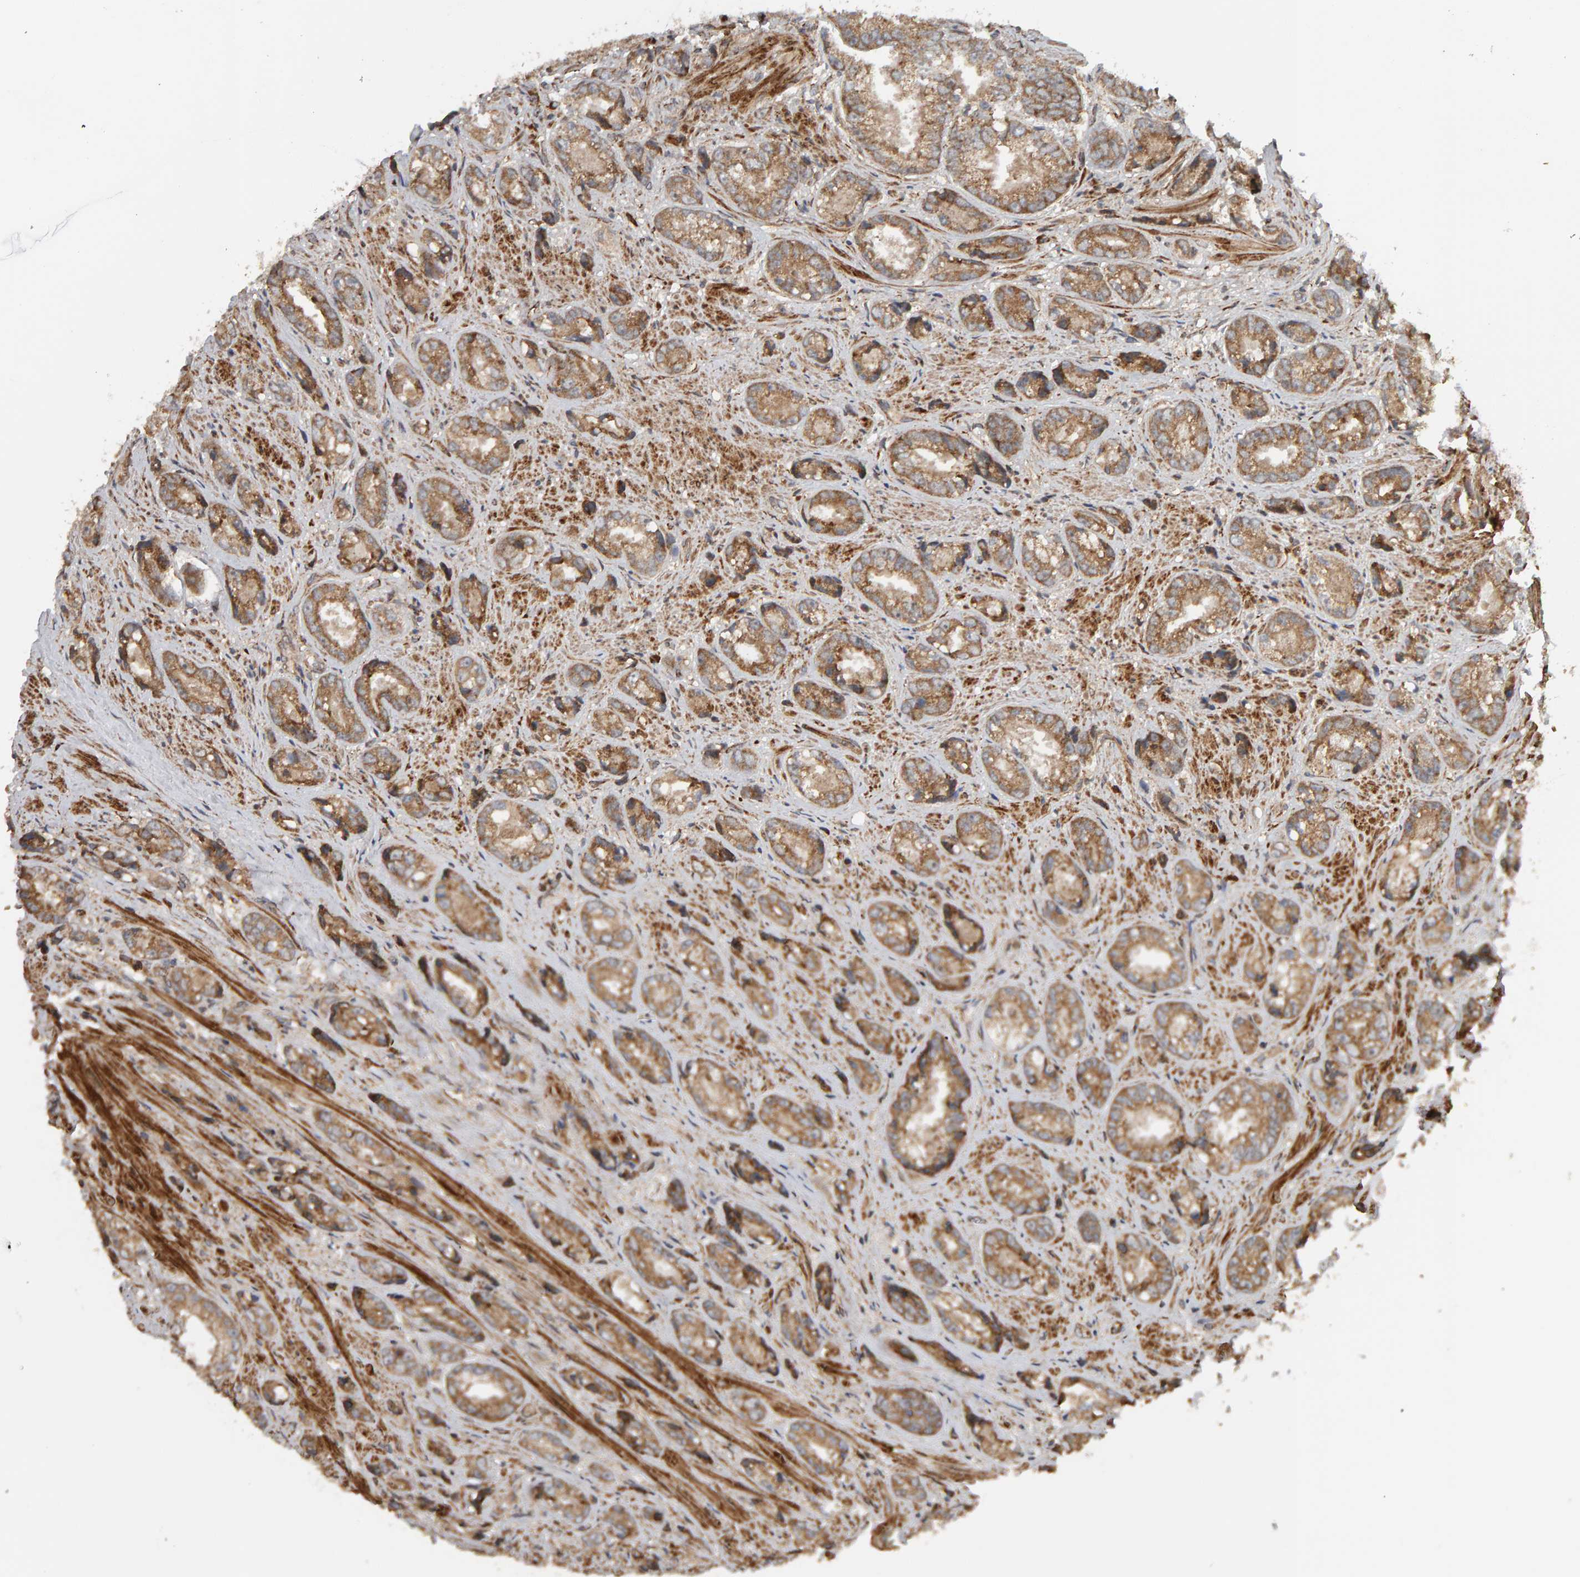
{"staining": {"intensity": "moderate", "quantity": ">75%", "location": "cytoplasmic/membranous"}, "tissue": "prostate cancer", "cell_type": "Tumor cells", "image_type": "cancer", "snomed": [{"axis": "morphology", "description": "Adenocarcinoma, High grade"}, {"axis": "topography", "description": "Prostate"}], "caption": "High-grade adenocarcinoma (prostate) stained for a protein (brown) reveals moderate cytoplasmic/membranous positive expression in about >75% of tumor cells.", "gene": "ZFAND1", "patient": {"sex": "male", "age": 61}}